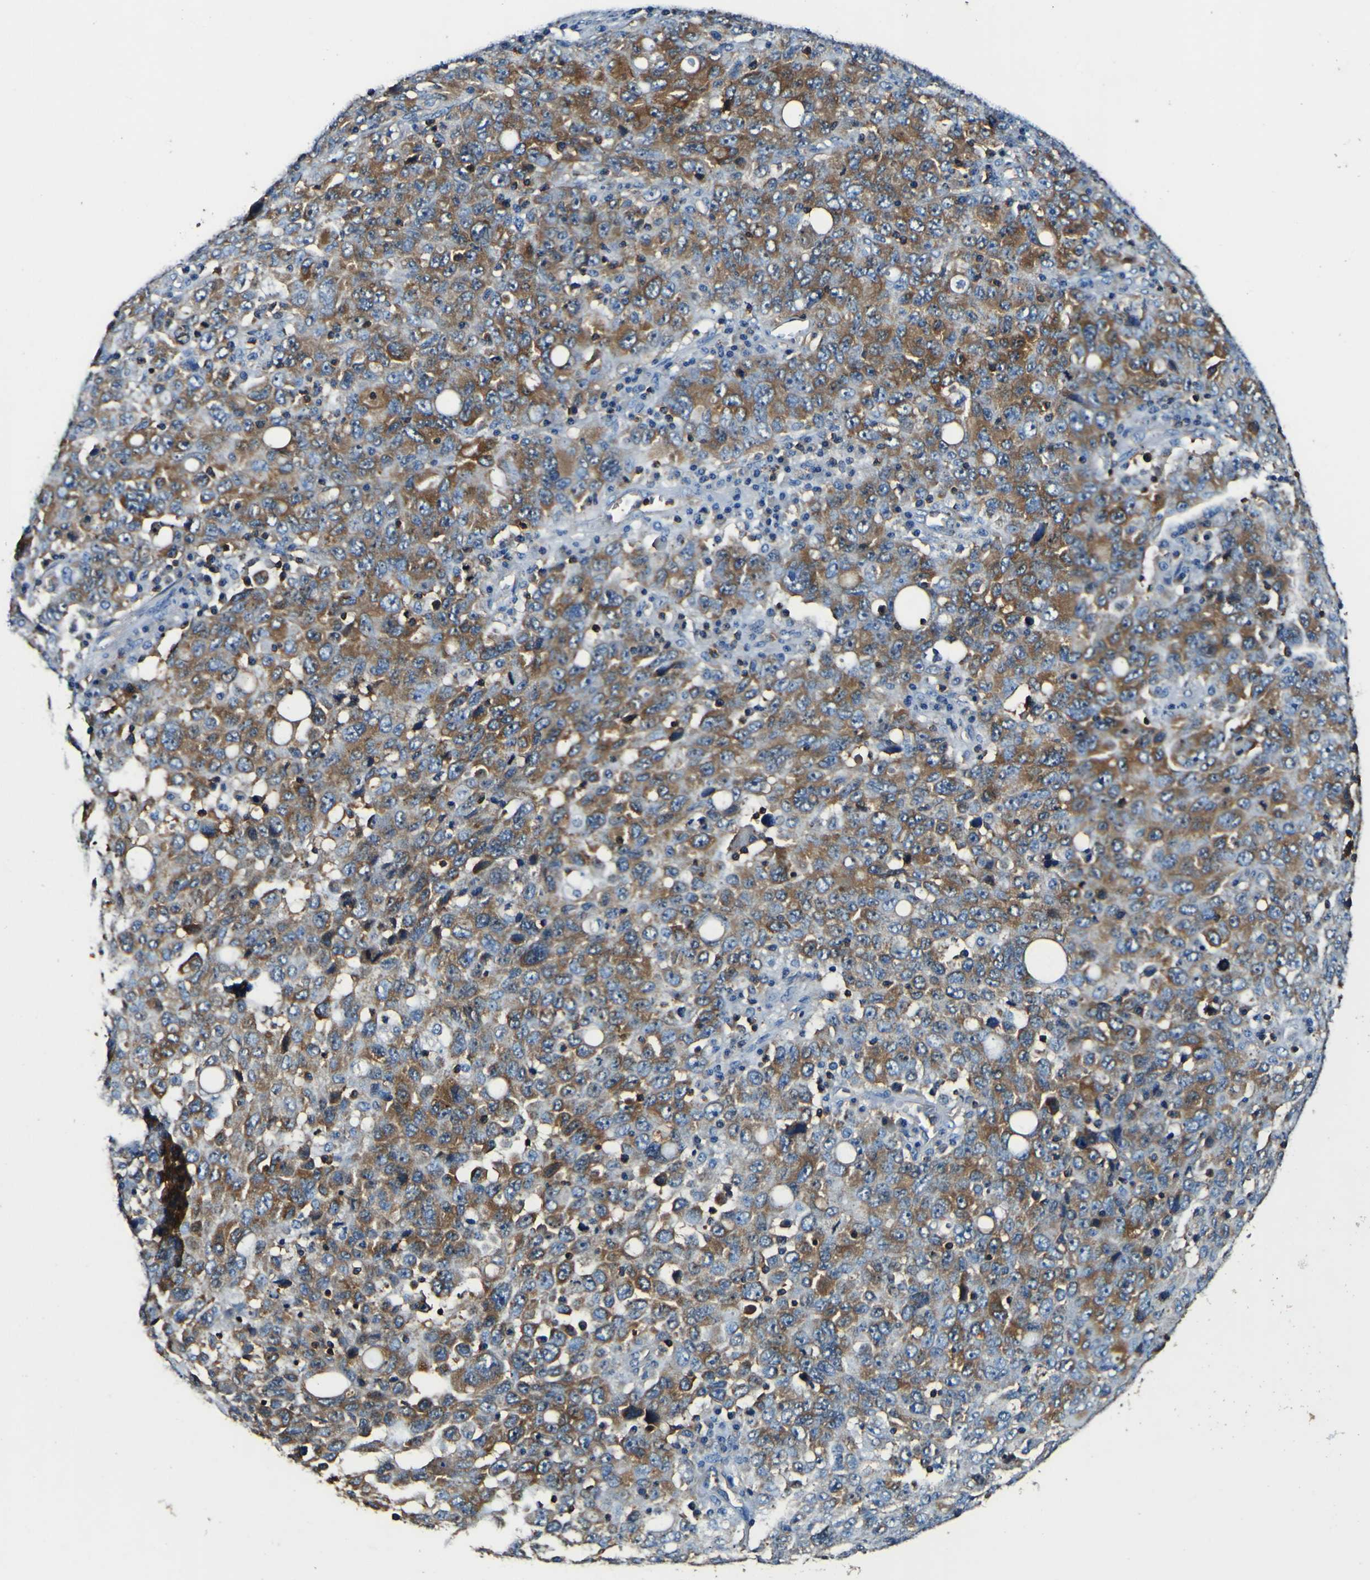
{"staining": {"intensity": "moderate", "quantity": ">75%", "location": "cytoplasmic/membranous"}, "tissue": "ovarian cancer", "cell_type": "Tumor cells", "image_type": "cancer", "snomed": [{"axis": "morphology", "description": "Carcinoma, endometroid"}, {"axis": "topography", "description": "Ovary"}], "caption": "Immunohistochemistry (IHC) (DAB) staining of human ovarian endometroid carcinoma shows moderate cytoplasmic/membranous protein expression in about >75% of tumor cells. (IHC, brightfield microscopy, high magnification).", "gene": "RHOT2", "patient": {"sex": "female", "age": 62}}